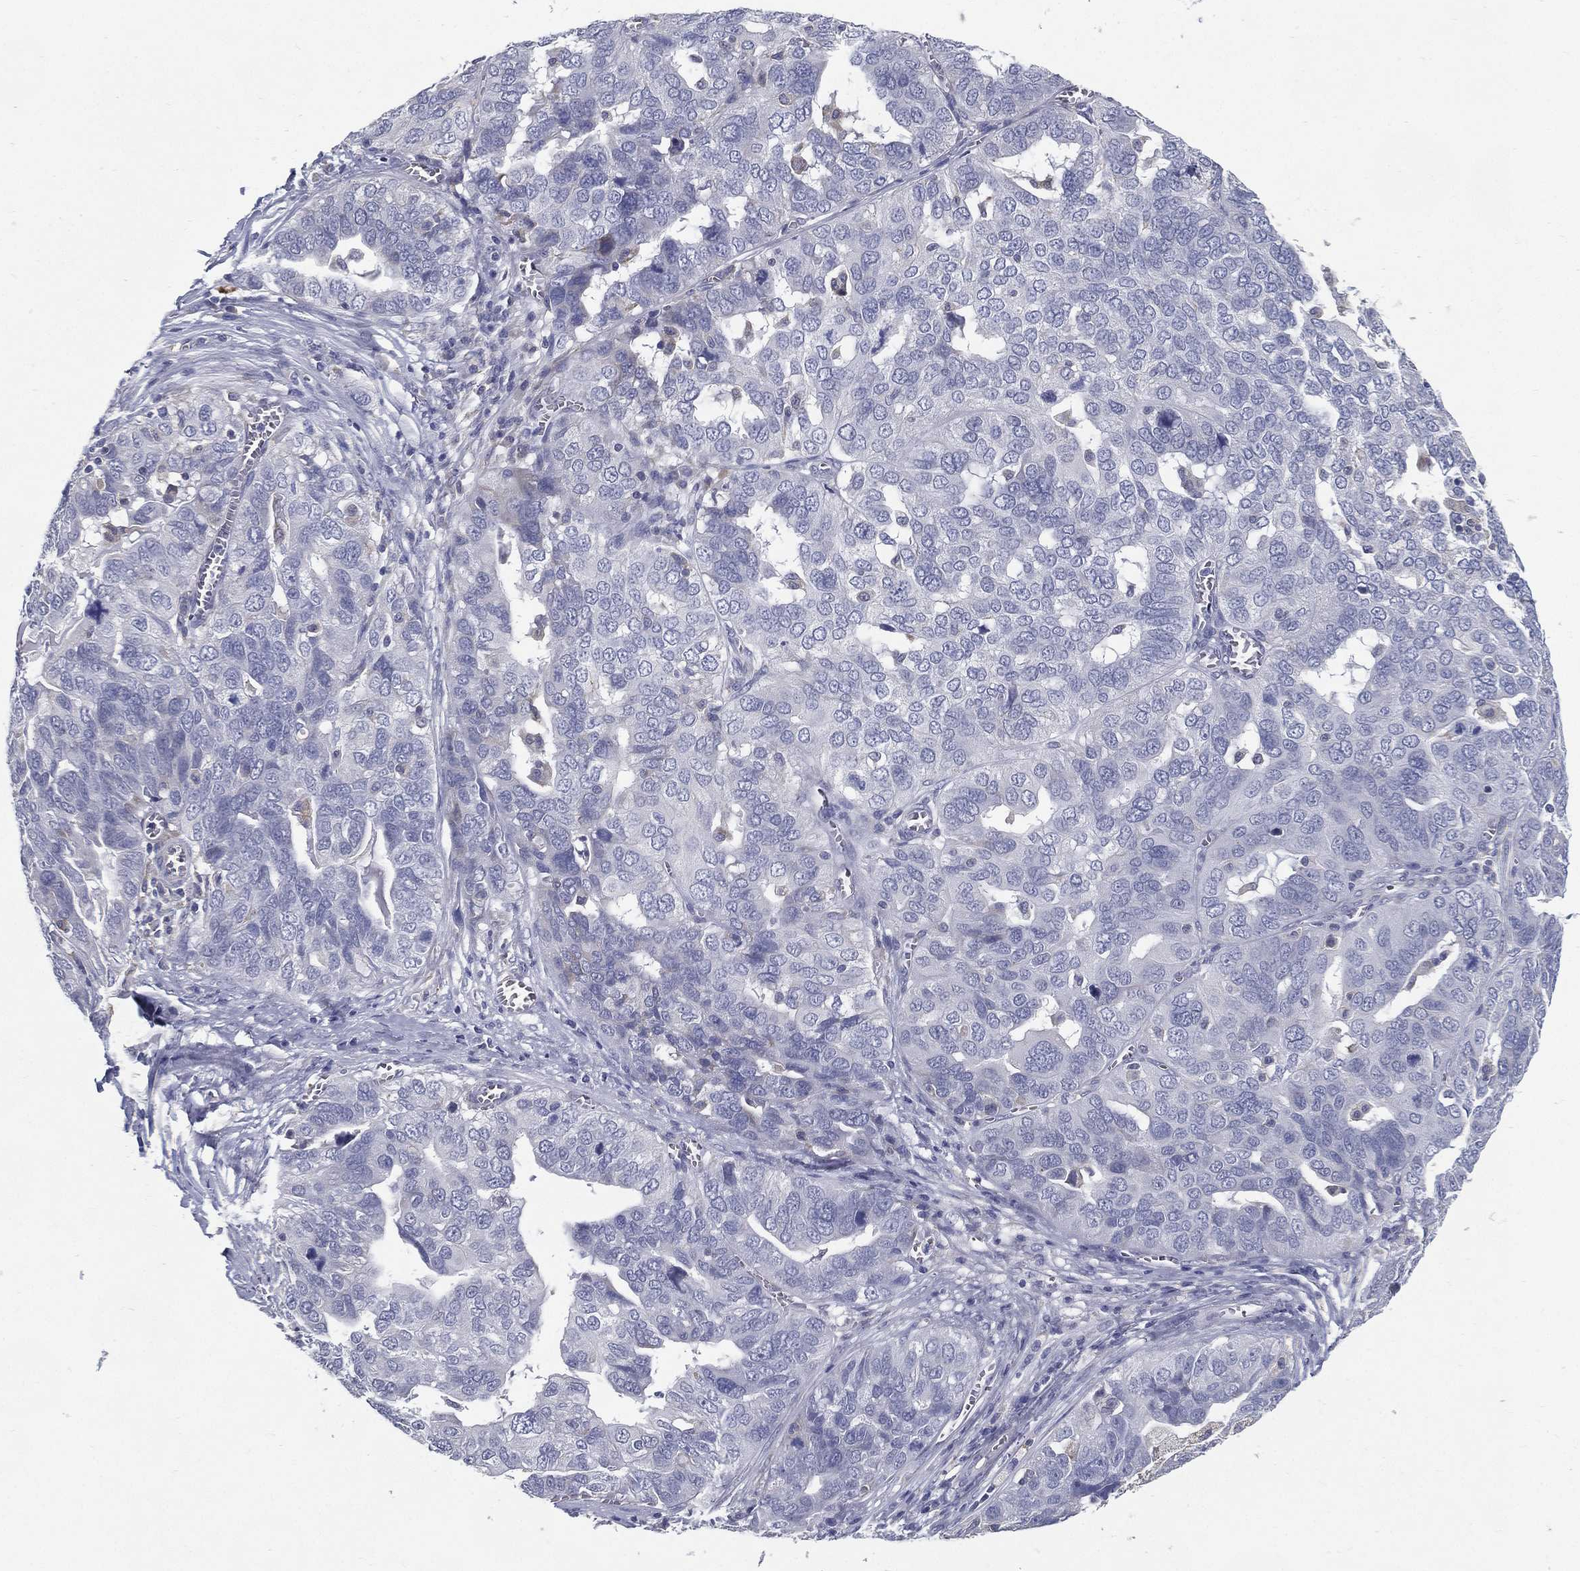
{"staining": {"intensity": "negative", "quantity": "none", "location": "none"}, "tissue": "ovarian cancer", "cell_type": "Tumor cells", "image_type": "cancer", "snomed": [{"axis": "morphology", "description": "Carcinoma, endometroid"}, {"axis": "topography", "description": "Soft tissue"}, {"axis": "topography", "description": "Ovary"}], "caption": "Tumor cells are negative for brown protein staining in ovarian cancer (endometroid carcinoma). (DAB (3,3'-diaminobenzidine) IHC, high magnification).", "gene": "C19orf18", "patient": {"sex": "female", "age": 52}}